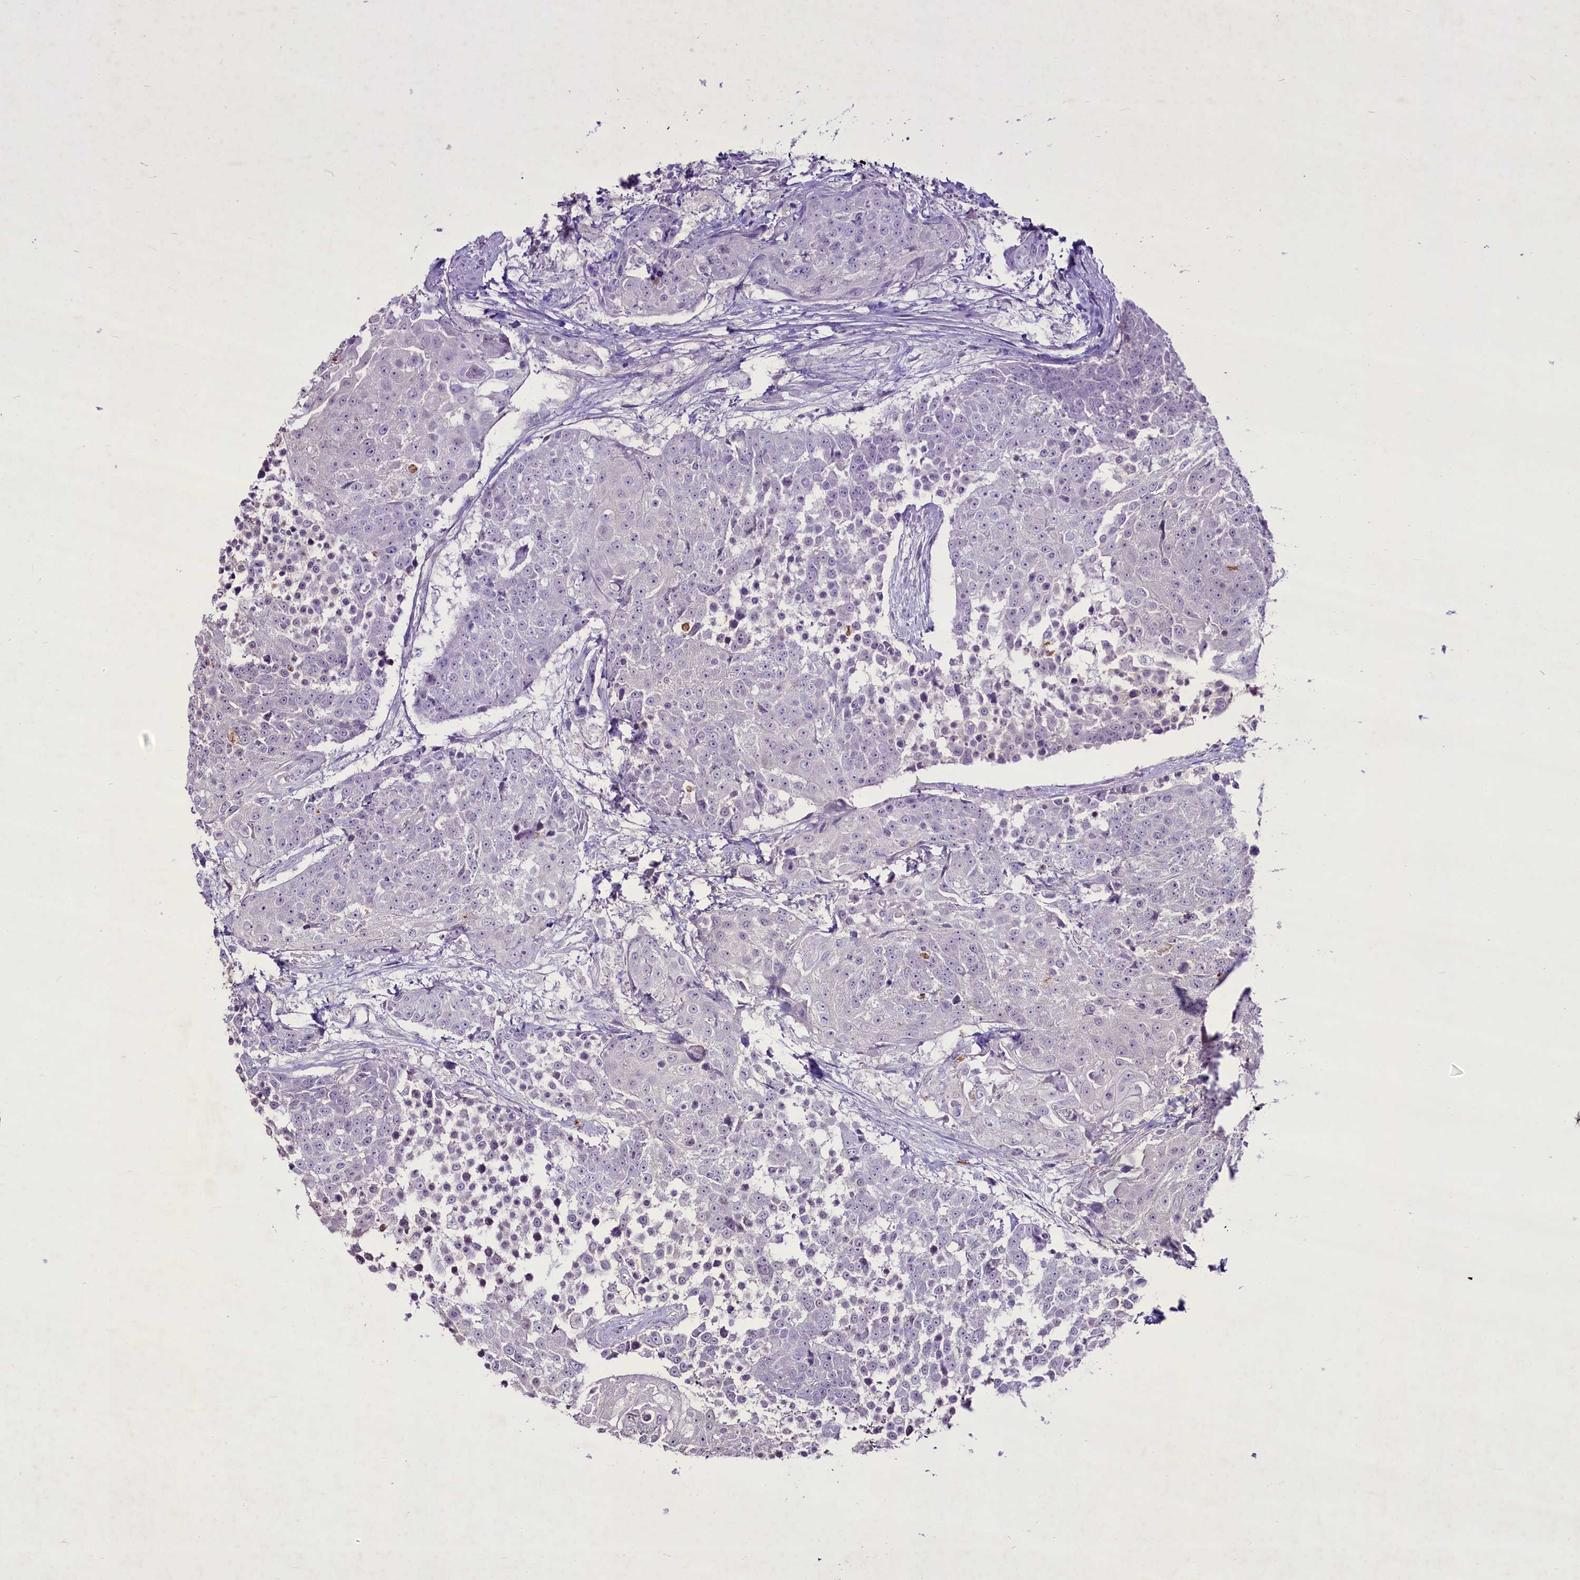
{"staining": {"intensity": "negative", "quantity": "none", "location": "none"}, "tissue": "urothelial cancer", "cell_type": "Tumor cells", "image_type": "cancer", "snomed": [{"axis": "morphology", "description": "Urothelial carcinoma, High grade"}, {"axis": "topography", "description": "Urinary bladder"}], "caption": "An immunohistochemistry photomicrograph of urothelial cancer is shown. There is no staining in tumor cells of urothelial cancer.", "gene": "FAM209B", "patient": {"sex": "female", "age": 63}}